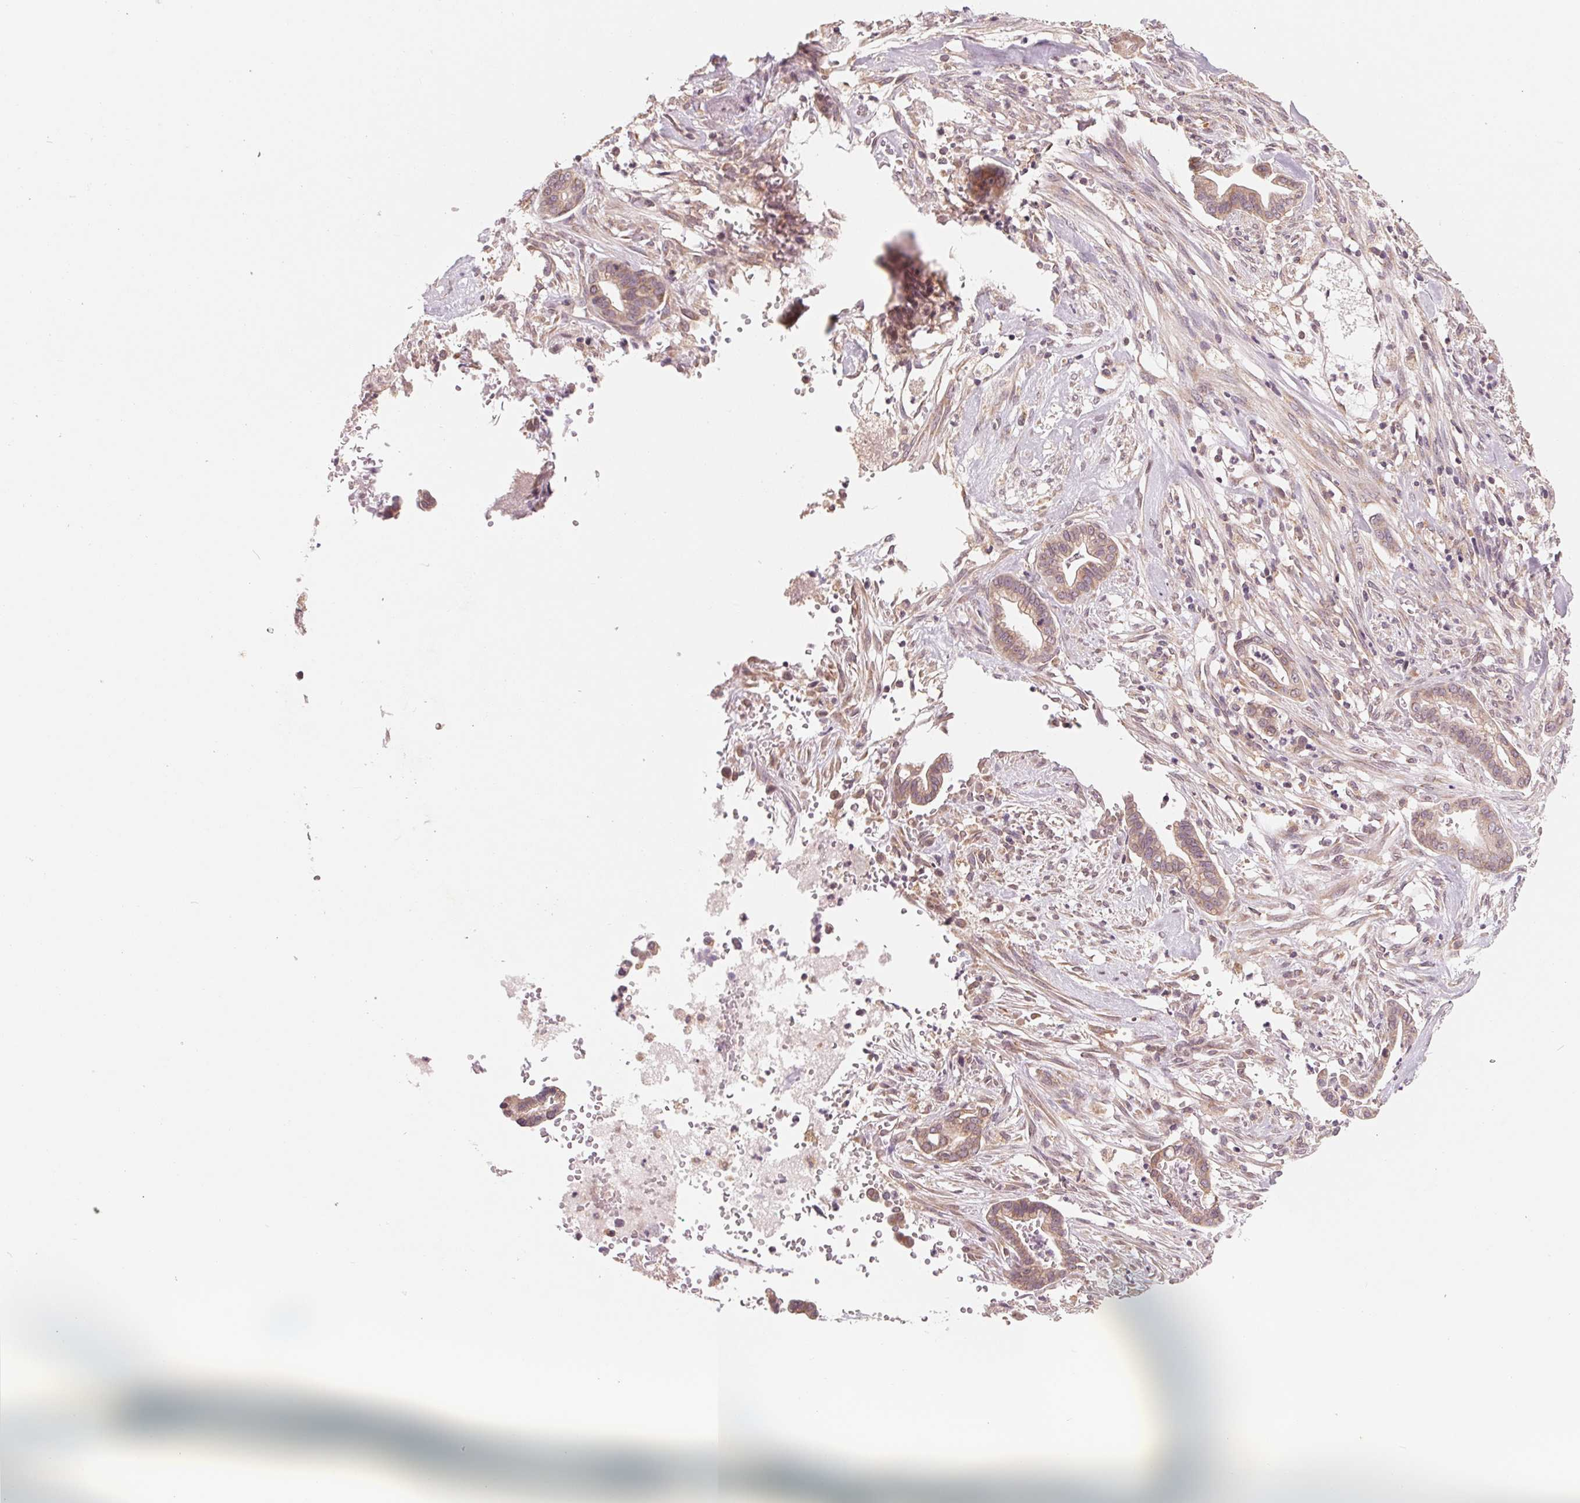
{"staining": {"intensity": "weak", "quantity": ">75%", "location": "cytoplasmic/membranous"}, "tissue": "cervical cancer", "cell_type": "Tumor cells", "image_type": "cancer", "snomed": [{"axis": "morphology", "description": "Adenocarcinoma, NOS"}, {"axis": "topography", "description": "Cervix"}], "caption": "Immunohistochemical staining of adenocarcinoma (cervical) reveals low levels of weak cytoplasmic/membranous positivity in about >75% of tumor cells. The staining was performed using DAB, with brown indicating positive protein expression. Nuclei are stained blue with hematoxylin.", "gene": "GIGYF2", "patient": {"sex": "female", "age": 62}}